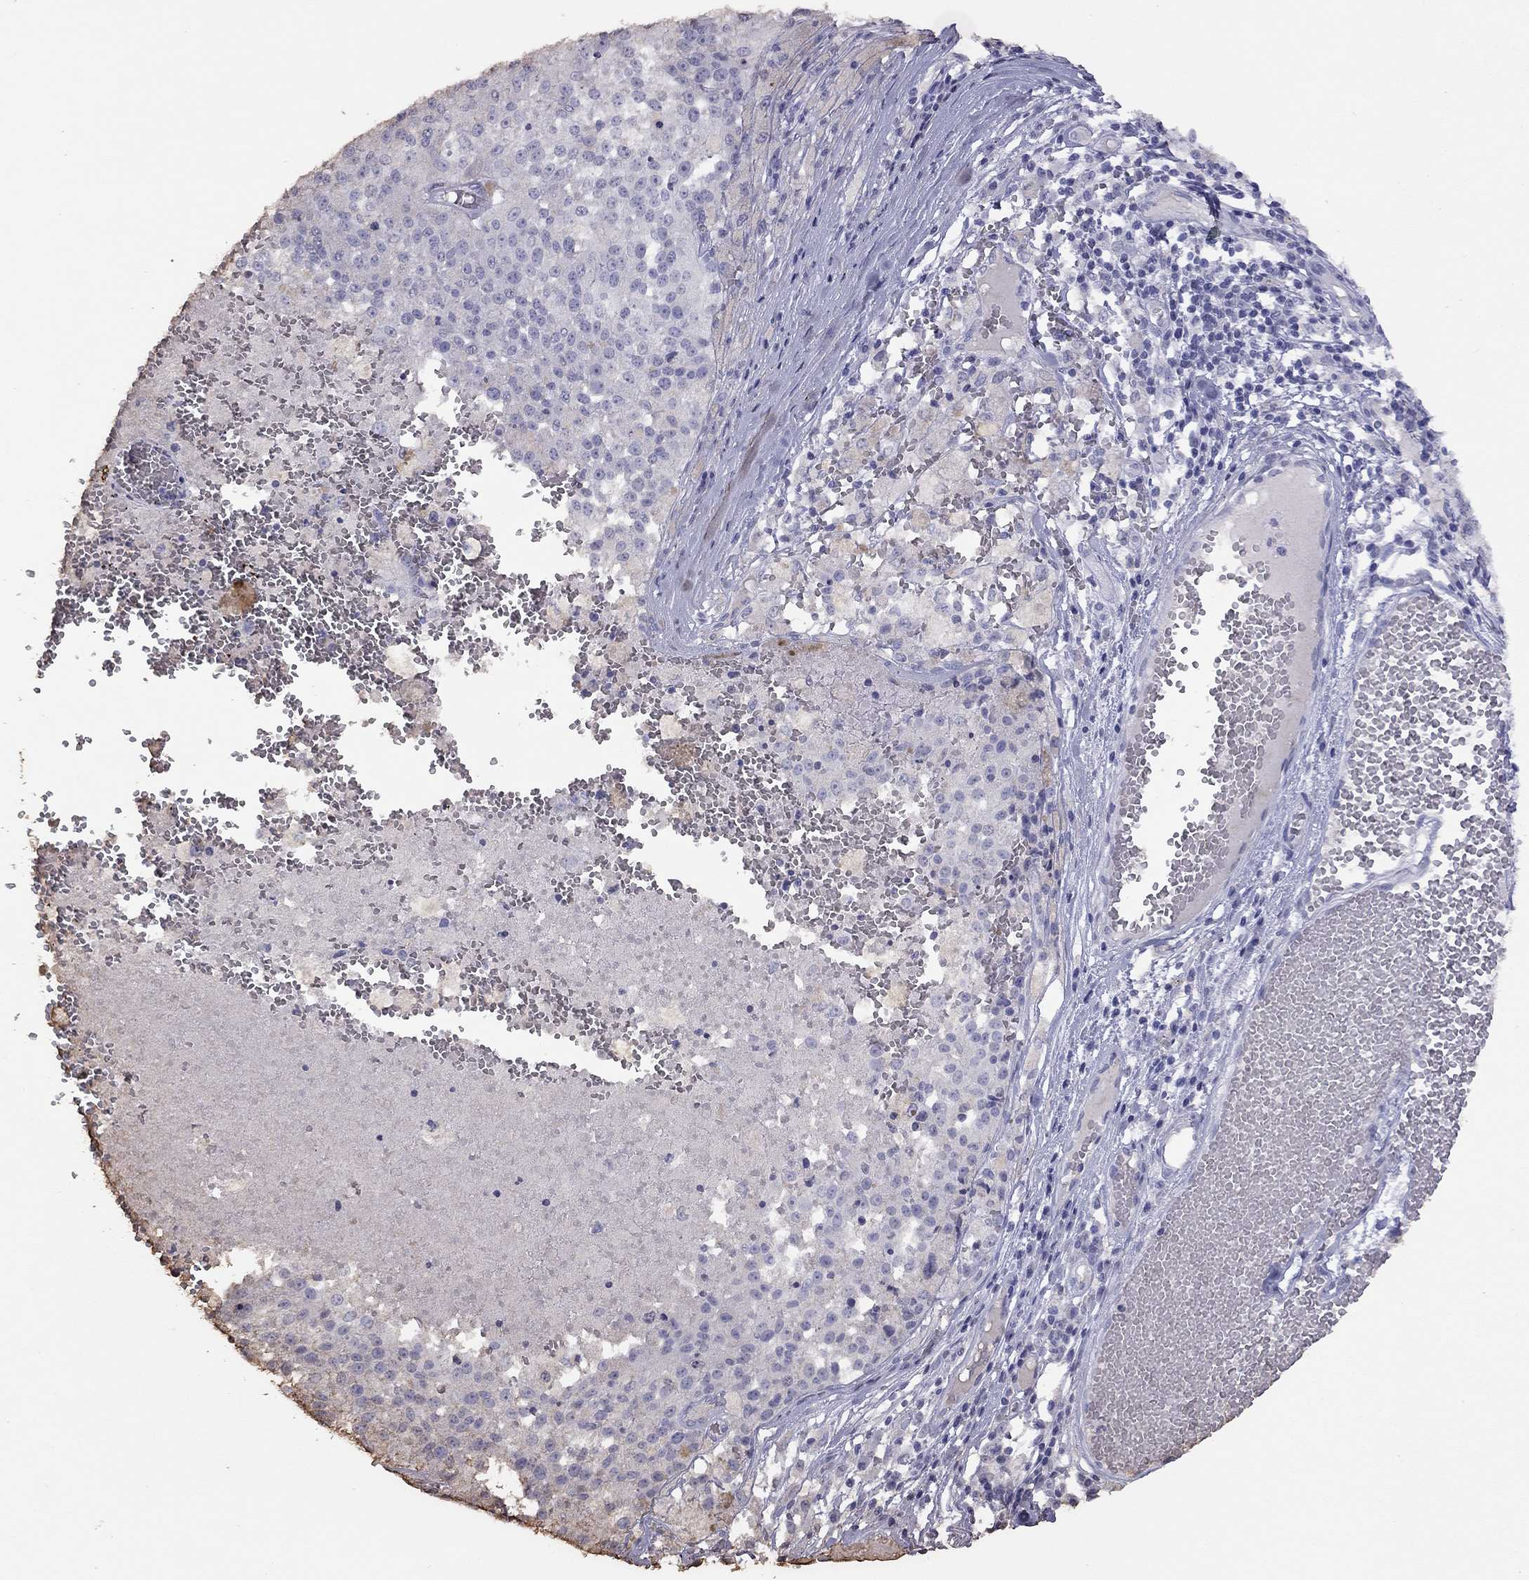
{"staining": {"intensity": "negative", "quantity": "none", "location": "none"}, "tissue": "melanoma", "cell_type": "Tumor cells", "image_type": "cancer", "snomed": [{"axis": "morphology", "description": "Malignant melanoma, Metastatic site"}, {"axis": "topography", "description": "Lymph node"}], "caption": "Tumor cells show no significant positivity in melanoma.", "gene": "SUN3", "patient": {"sex": "female", "age": 64}}